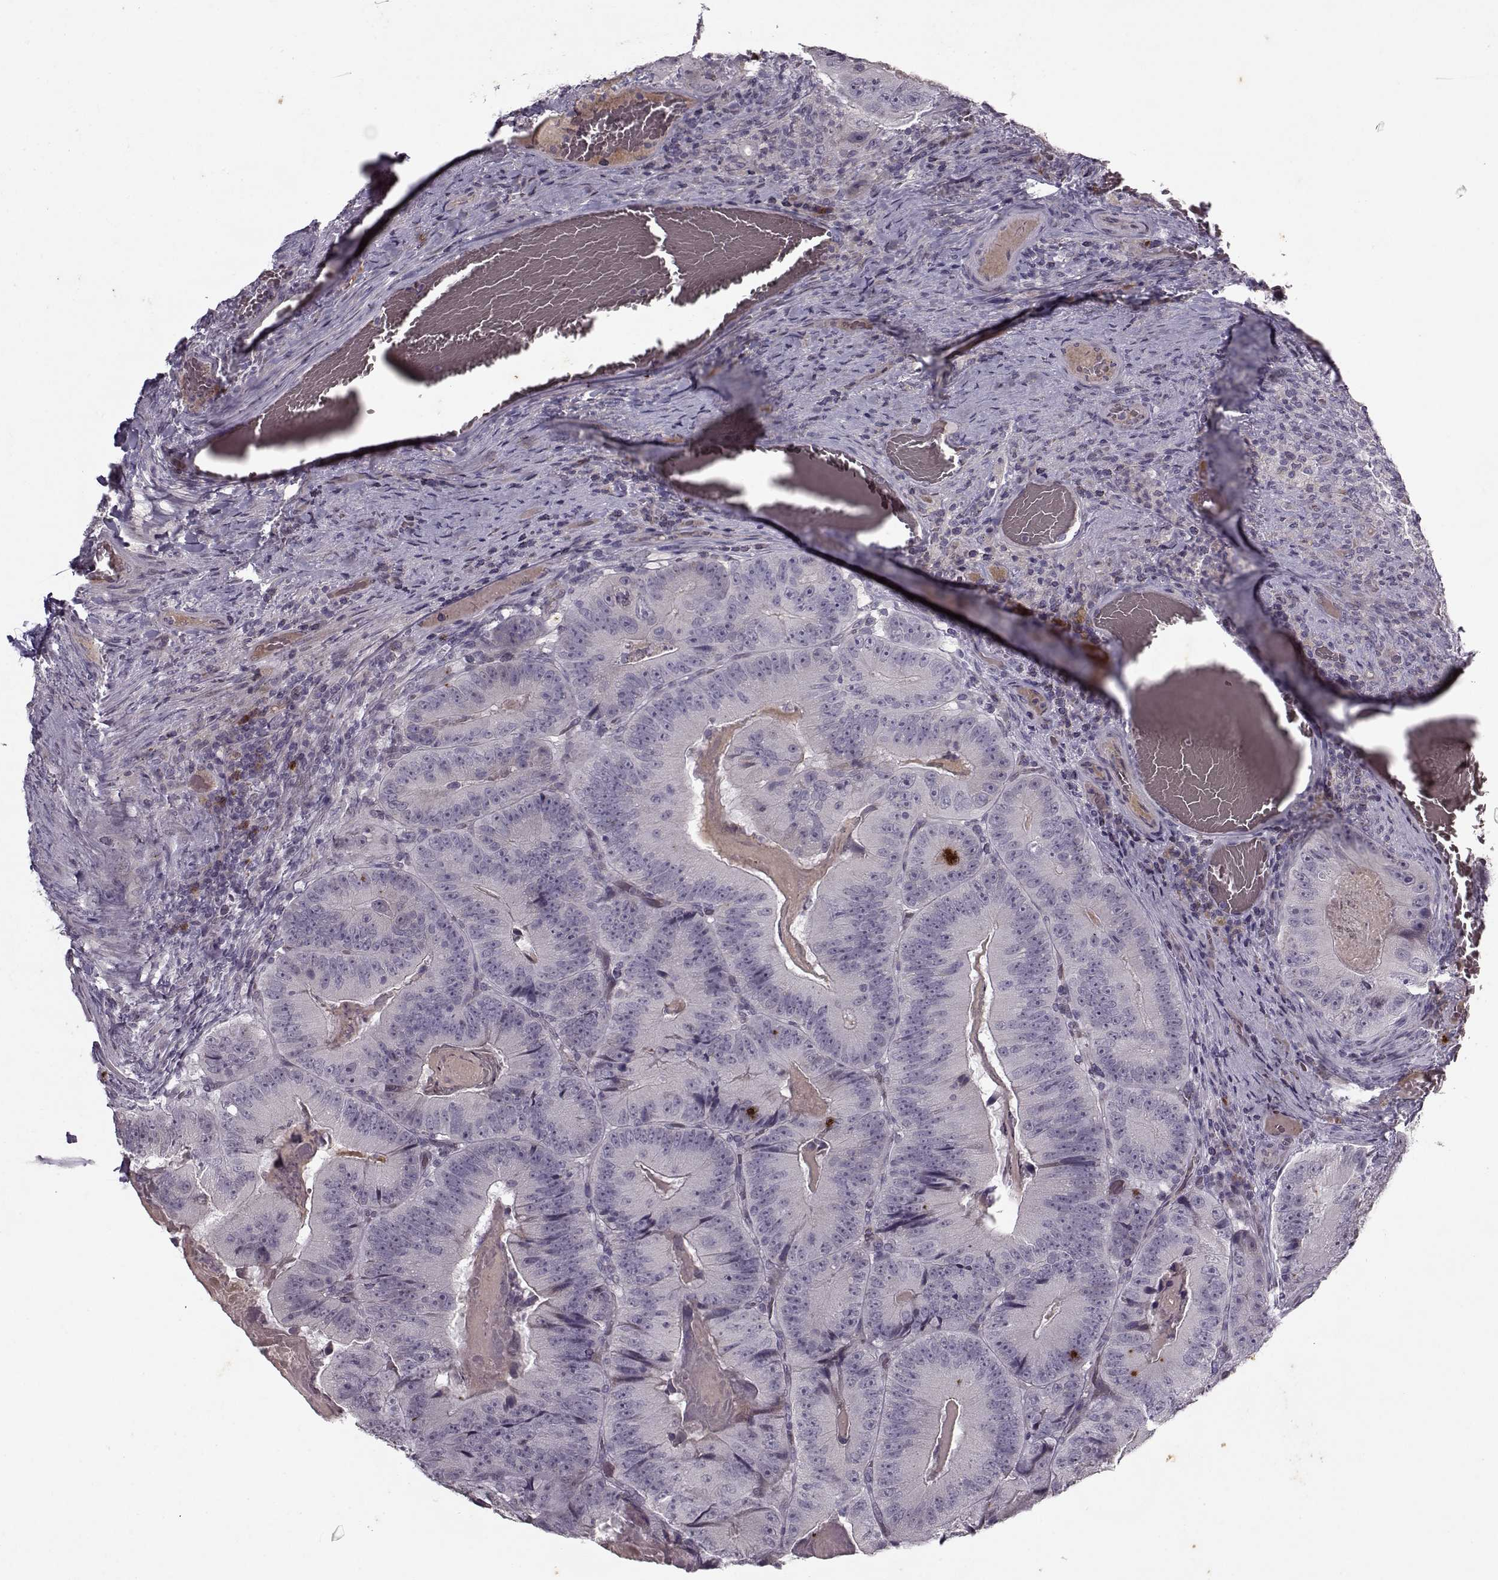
{"staining": {"intensity": "negative", "quantity": "none", "location": "none"}, "tissue": "colorectal cancer", "cell_type": "Tumor cells", "image_type": "cancer", "snomed": [{"axis": "morphology", "description": "Adenocarcinoma, NOS"}, {"axis": "topography", "description": "Colon"}], "caption": "A high-resolution image shows immunohistochemistry (IHC) staining of adenocarcinoma (colorectal), which displays no significant positivity in tumor cells.", "gene": "KRT9", "patient": {"sex": "female", "age": 86}}